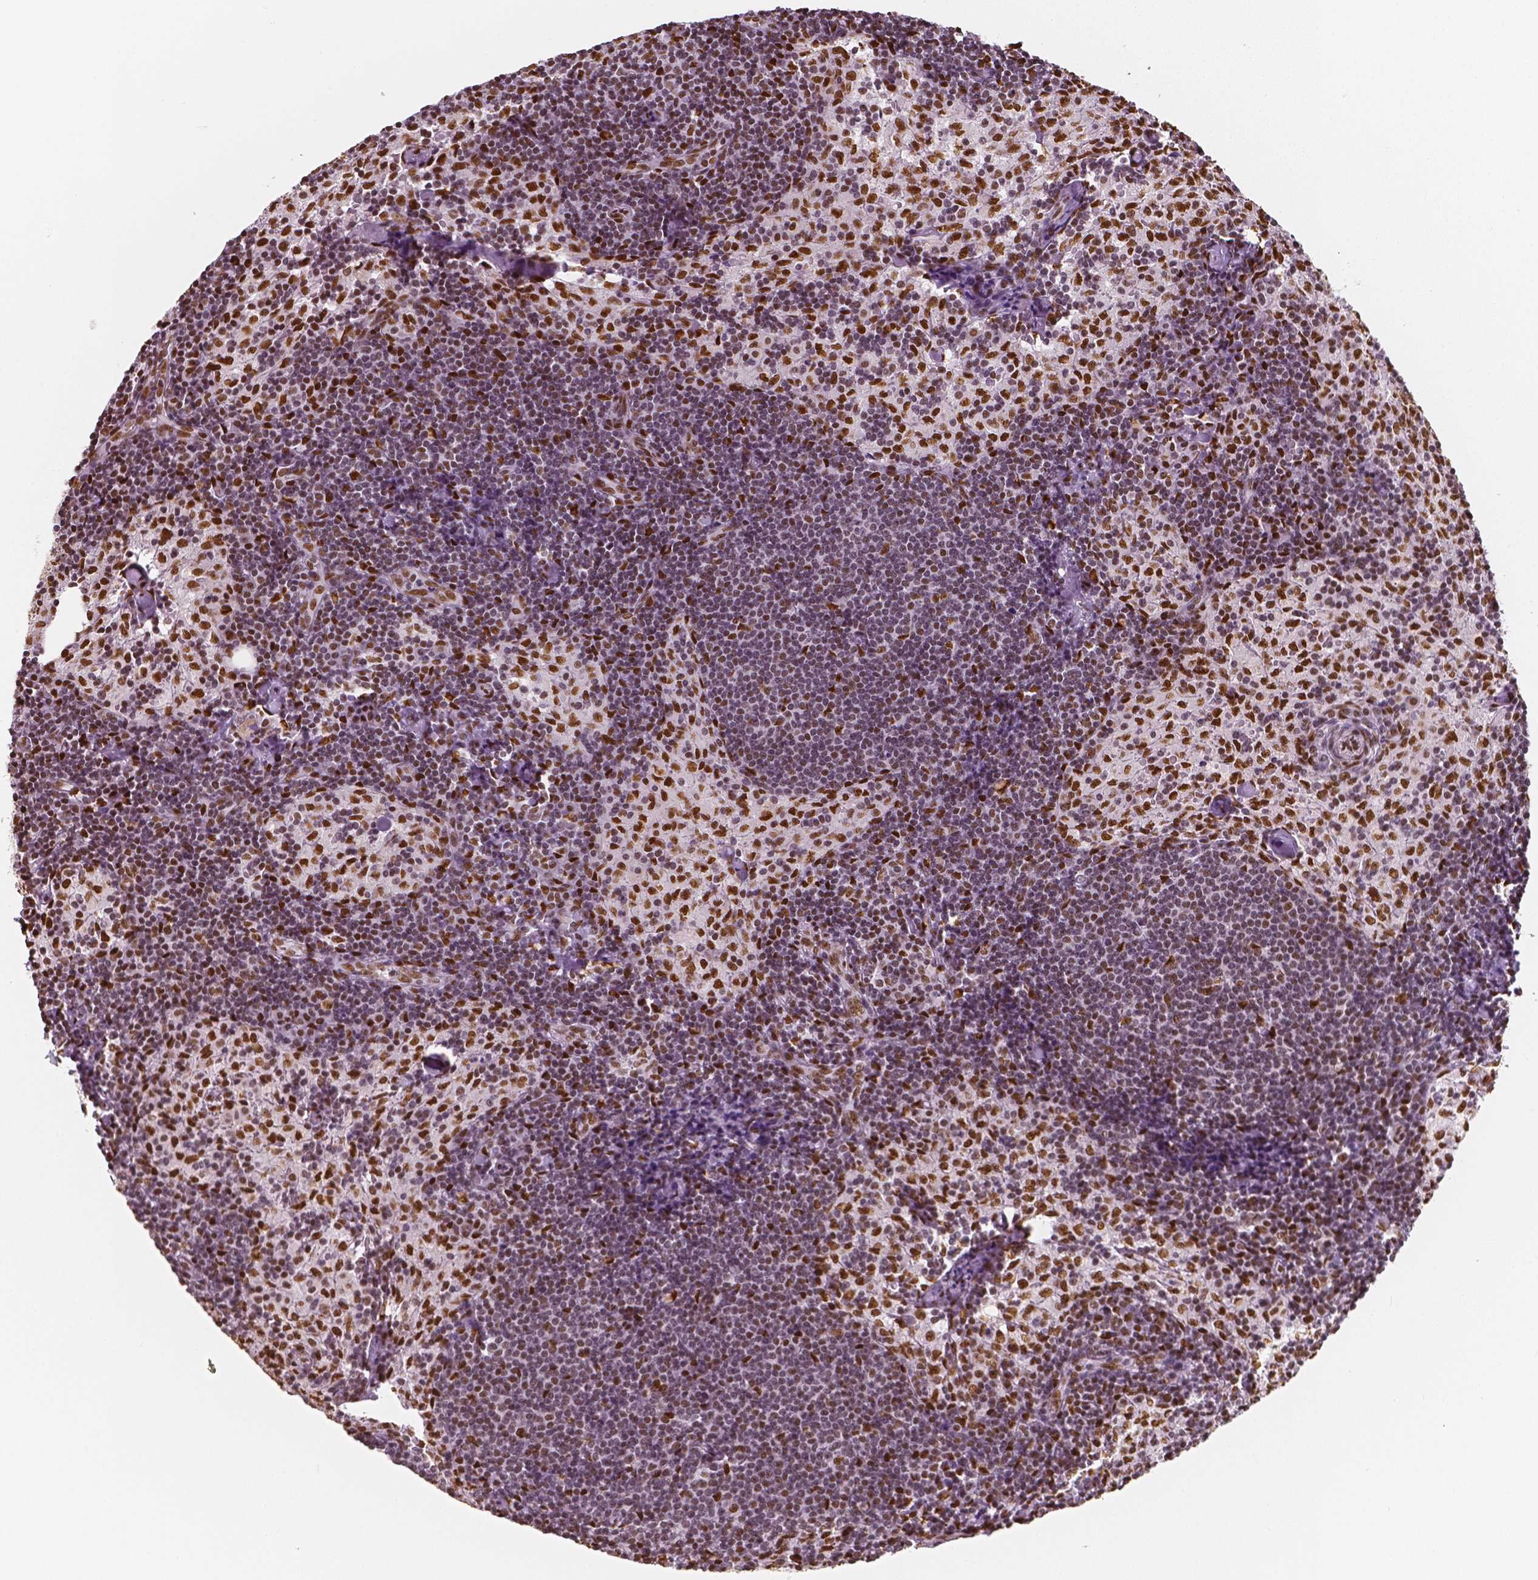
{"staining": {"intensity": "moderate", "quantity": ">75%", "location": "nuclear"}, "tissue": "lymph node", "cell_type": "Germinal center cells", "image_type": "normal", "snomed": [{"axis": "morphology", "description": "Normal tissue, NOS"}, {"axis": "topography", "description": "Lymph node"}], "caption": "Protein expression analysis of unremarkable lymph node reveals moderate nuclear positivity in about >75% of germinal center cells.", "gene": "NUCKS1", "patient": {"sex": "female", "age": 69}}